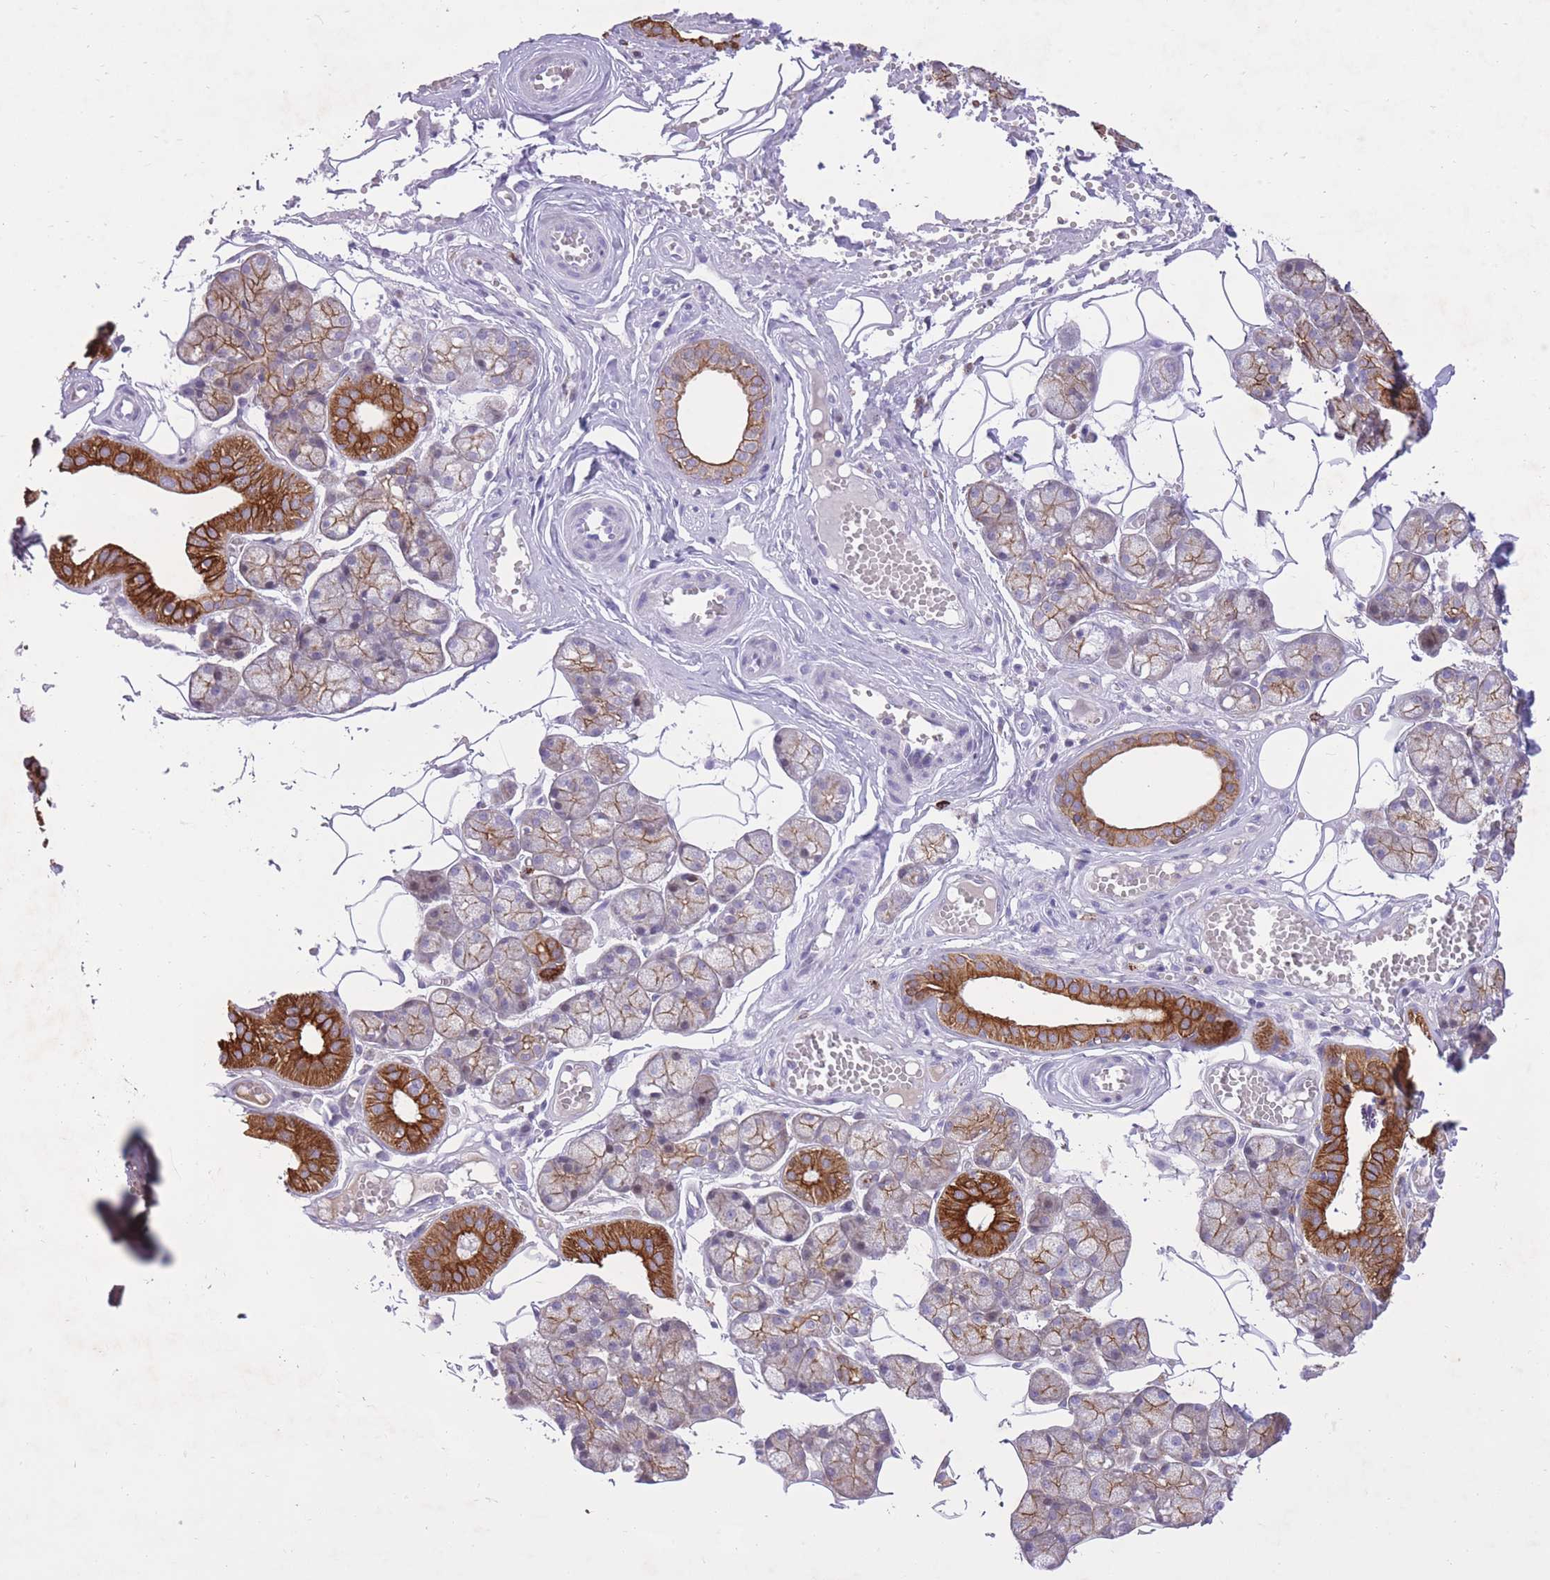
{"staining": {"intensity": "strong", "quantity": "25%-75%", "location": "cytoplasmic/membranous"}, "tissue": "salivary gland", "cell_type": "Glandular cells", "image_type": "normal", "snomed": [{"axis": "morphology", "description": "Normal tissue, NOS"}, {"axis": "topography", "description": "Salivary gland"}], "caption": "Immunohistochemical staining of unremarkable salivary gland displays 25%-75% levels of strong cytoplasmic/membranous protein positivity in approximately 25%-75% of glandular cells. The staining is performed using DAB brown chromogen to label protein expression. The nuclei are counter-stained blue using hematoxylin.", "gene": "MEIS3", "patient": {"sex": "male", "age": 62}}